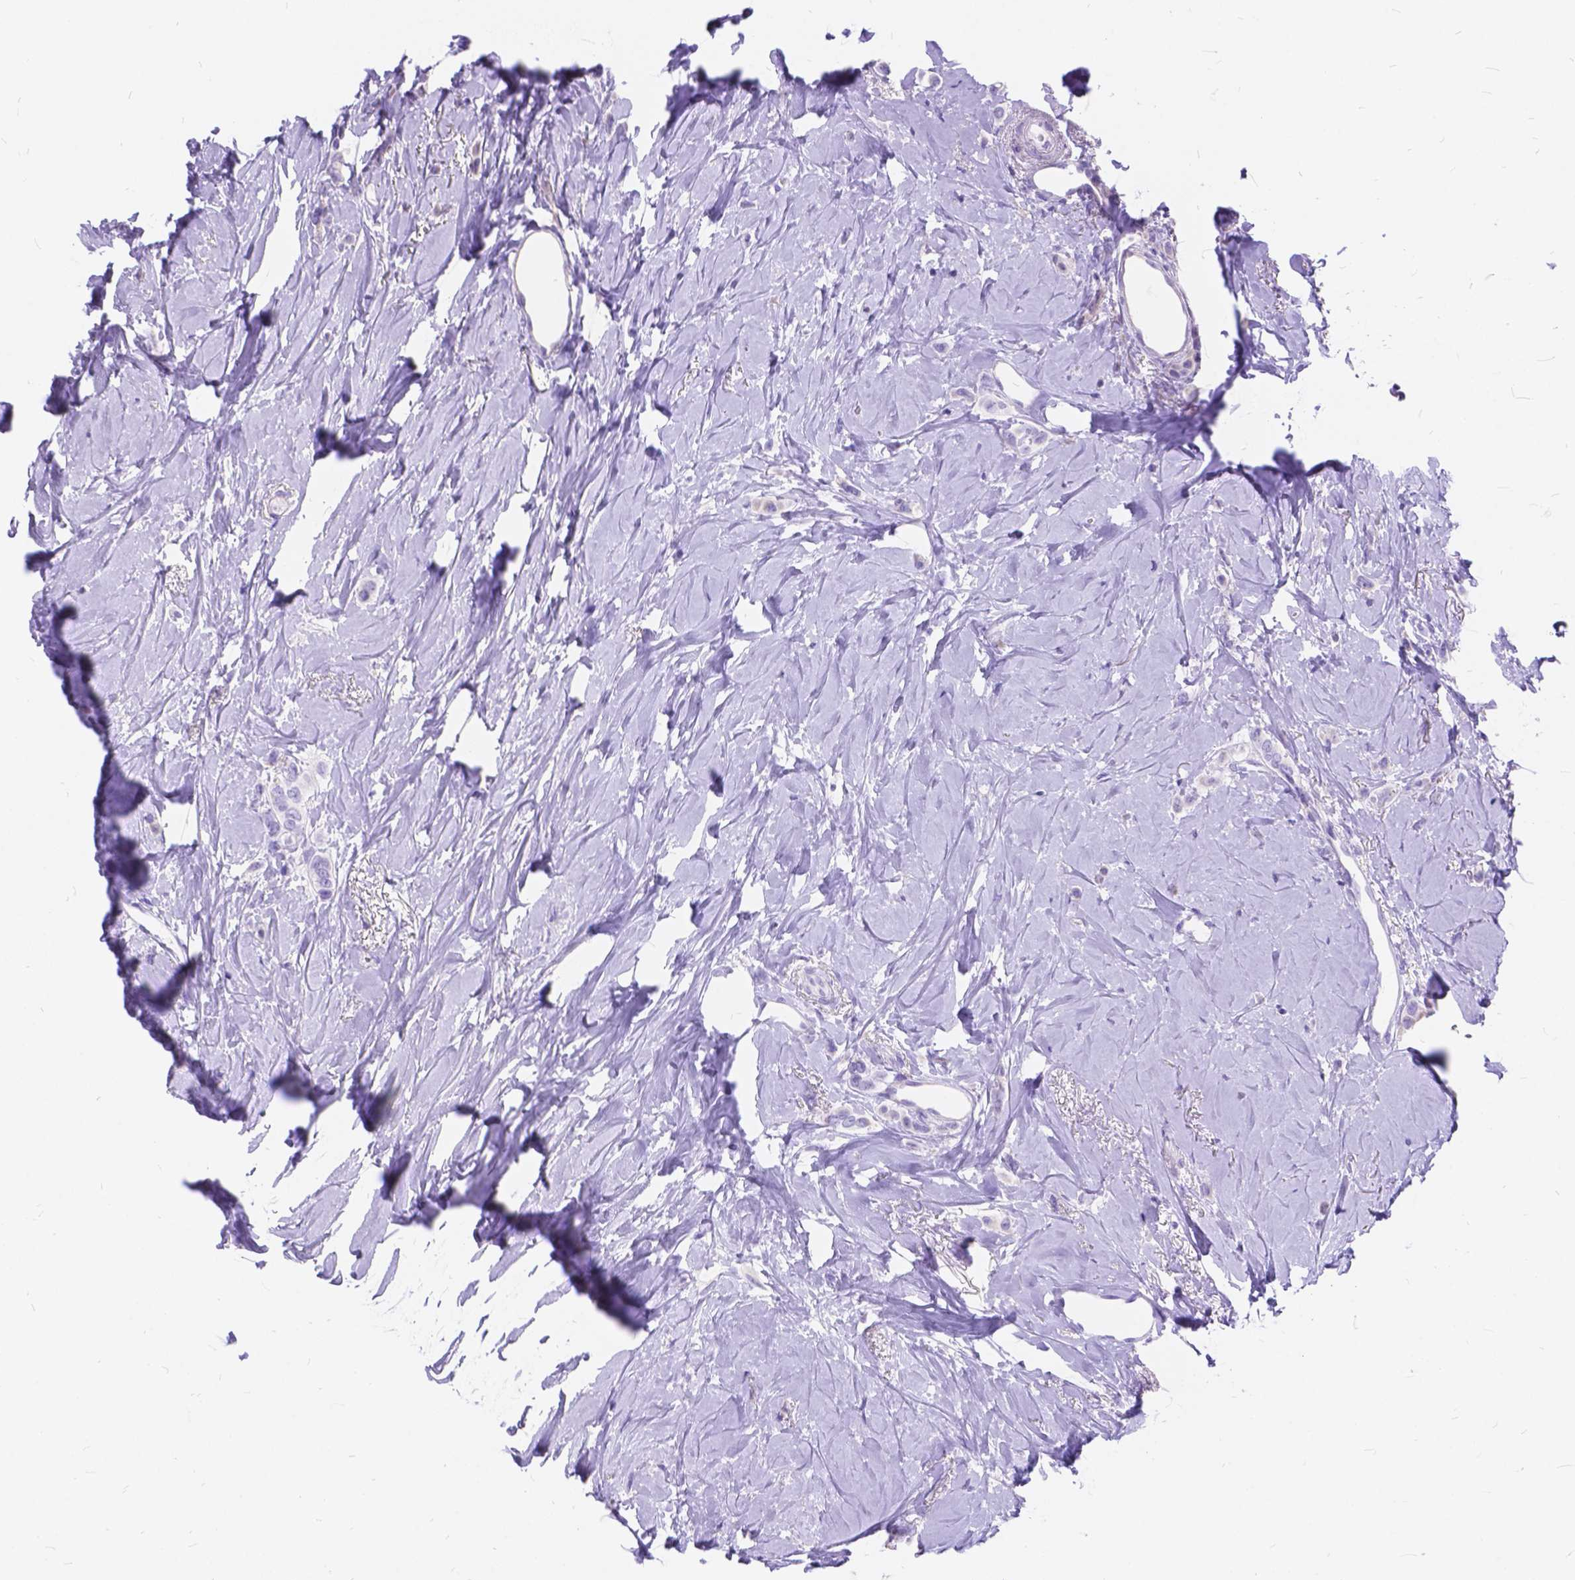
{"staining": {"intensity": "negative", "quantity": "none", "location": "none"}, "tissue": "breast cancer", "cell_type": "Tumor cells", "image_type": "cancer", "snomed": [{"axis": "morphology", "description": "Lobular carcinoma"}, {"axis": "topography", "description": "Breast"}], "caption": "Tumor cells are negative for protein expression in human breast cancer.", "gene": "FOXL2", "patient": {"sex": "female", "age": 66}}